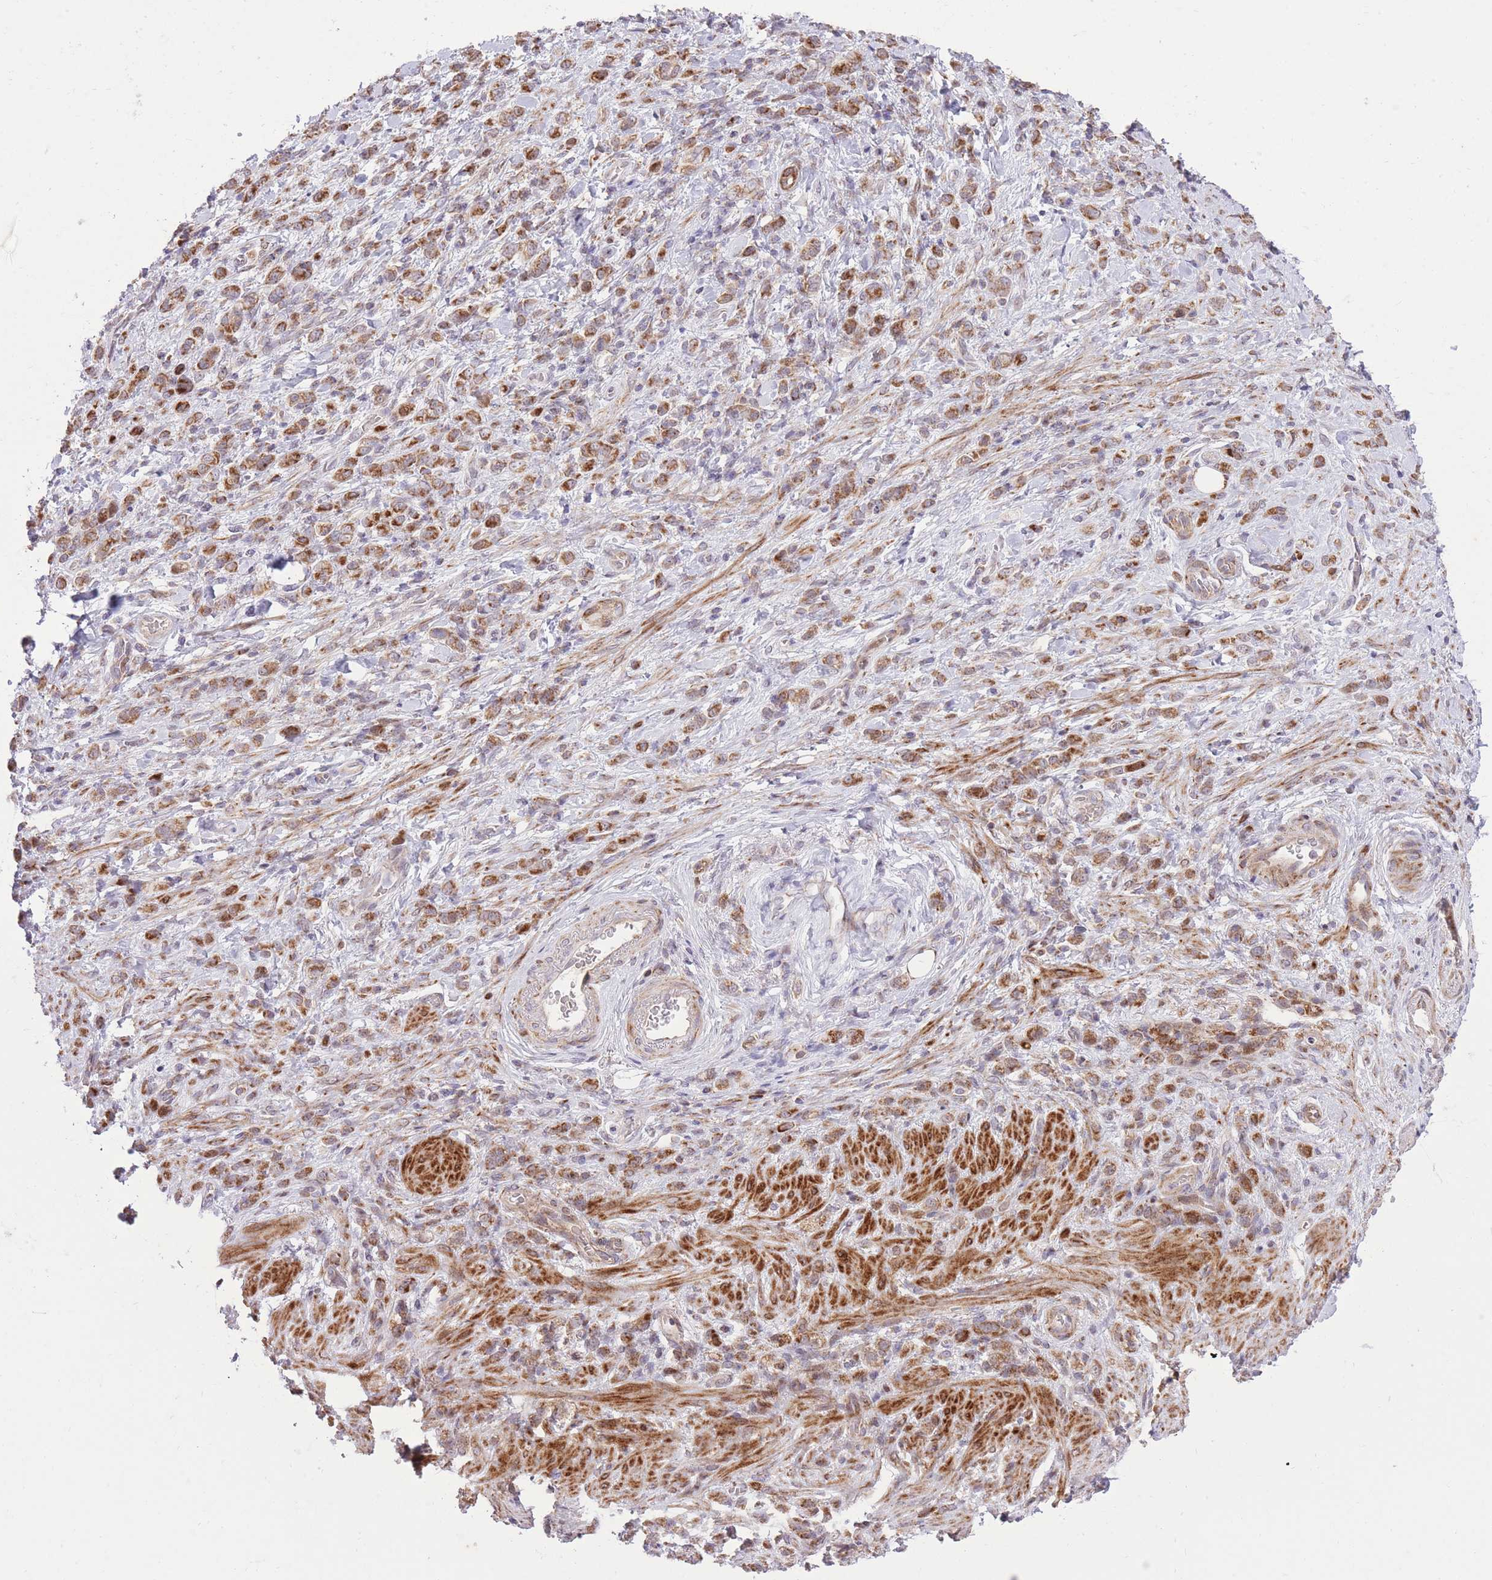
{"staining": {"intensity": "moderate", "quantity": ">75%", "location": "cytoplasmic/membranous"}, "tissue": "stomach cancer", "cell_type": "Tumor cells", "image_type": "cancer", "snomed": [{"axis": "morphology", "description": "Adenocarcinoma, NOS"}, {"axis": "topography", "description": "Stomach"}], "caption": "Adenocarcinoma (stomach) stained with a brown dye demonstrates moderate cytoplasmic/membranous positive positivity in approximately >75% of tumor cells.", "gene": "SLC4A4", "patient": {"sex": "male", "age": 77}}